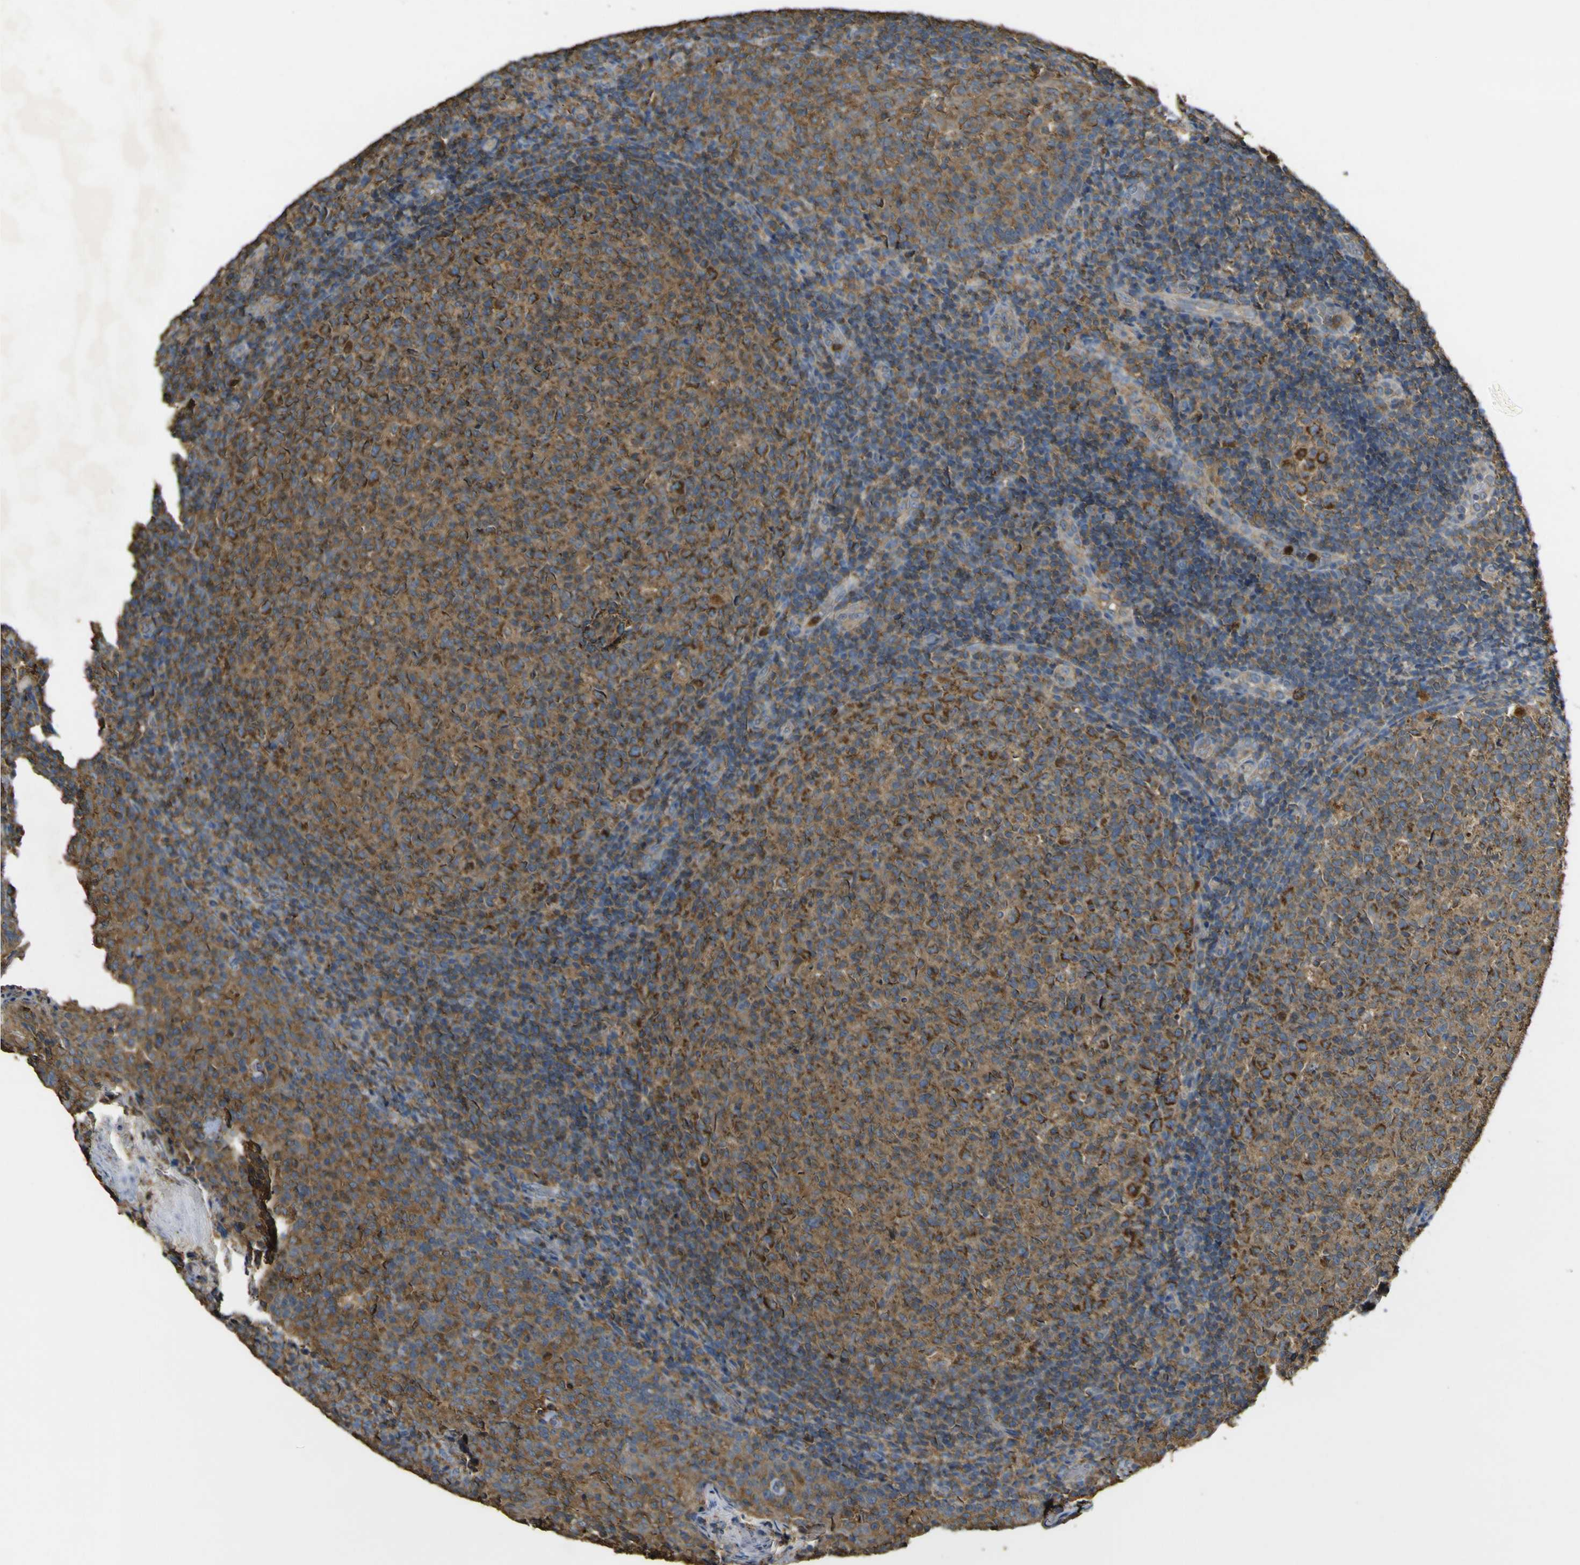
{"staining": {"intensity": "moderate", "quantity": ">75%", "location": "cytoplasmic/membranous"}, "tissue": "tonsil", "cell_type": "Germinal center cells", "image_type": "normal", "snomed": [{"axis": "morphology", "description": "Normal tissue, NOS"}, {"axis": "topography", "description": "Tonsil"}], "caption": "An image of tonsil stained for a protein demonstrates moderate cytoplasmic/membranous brown staining in germinal center cells.", "gene": "ACSL3", "patient": {"sex": "female", "age": 19}}